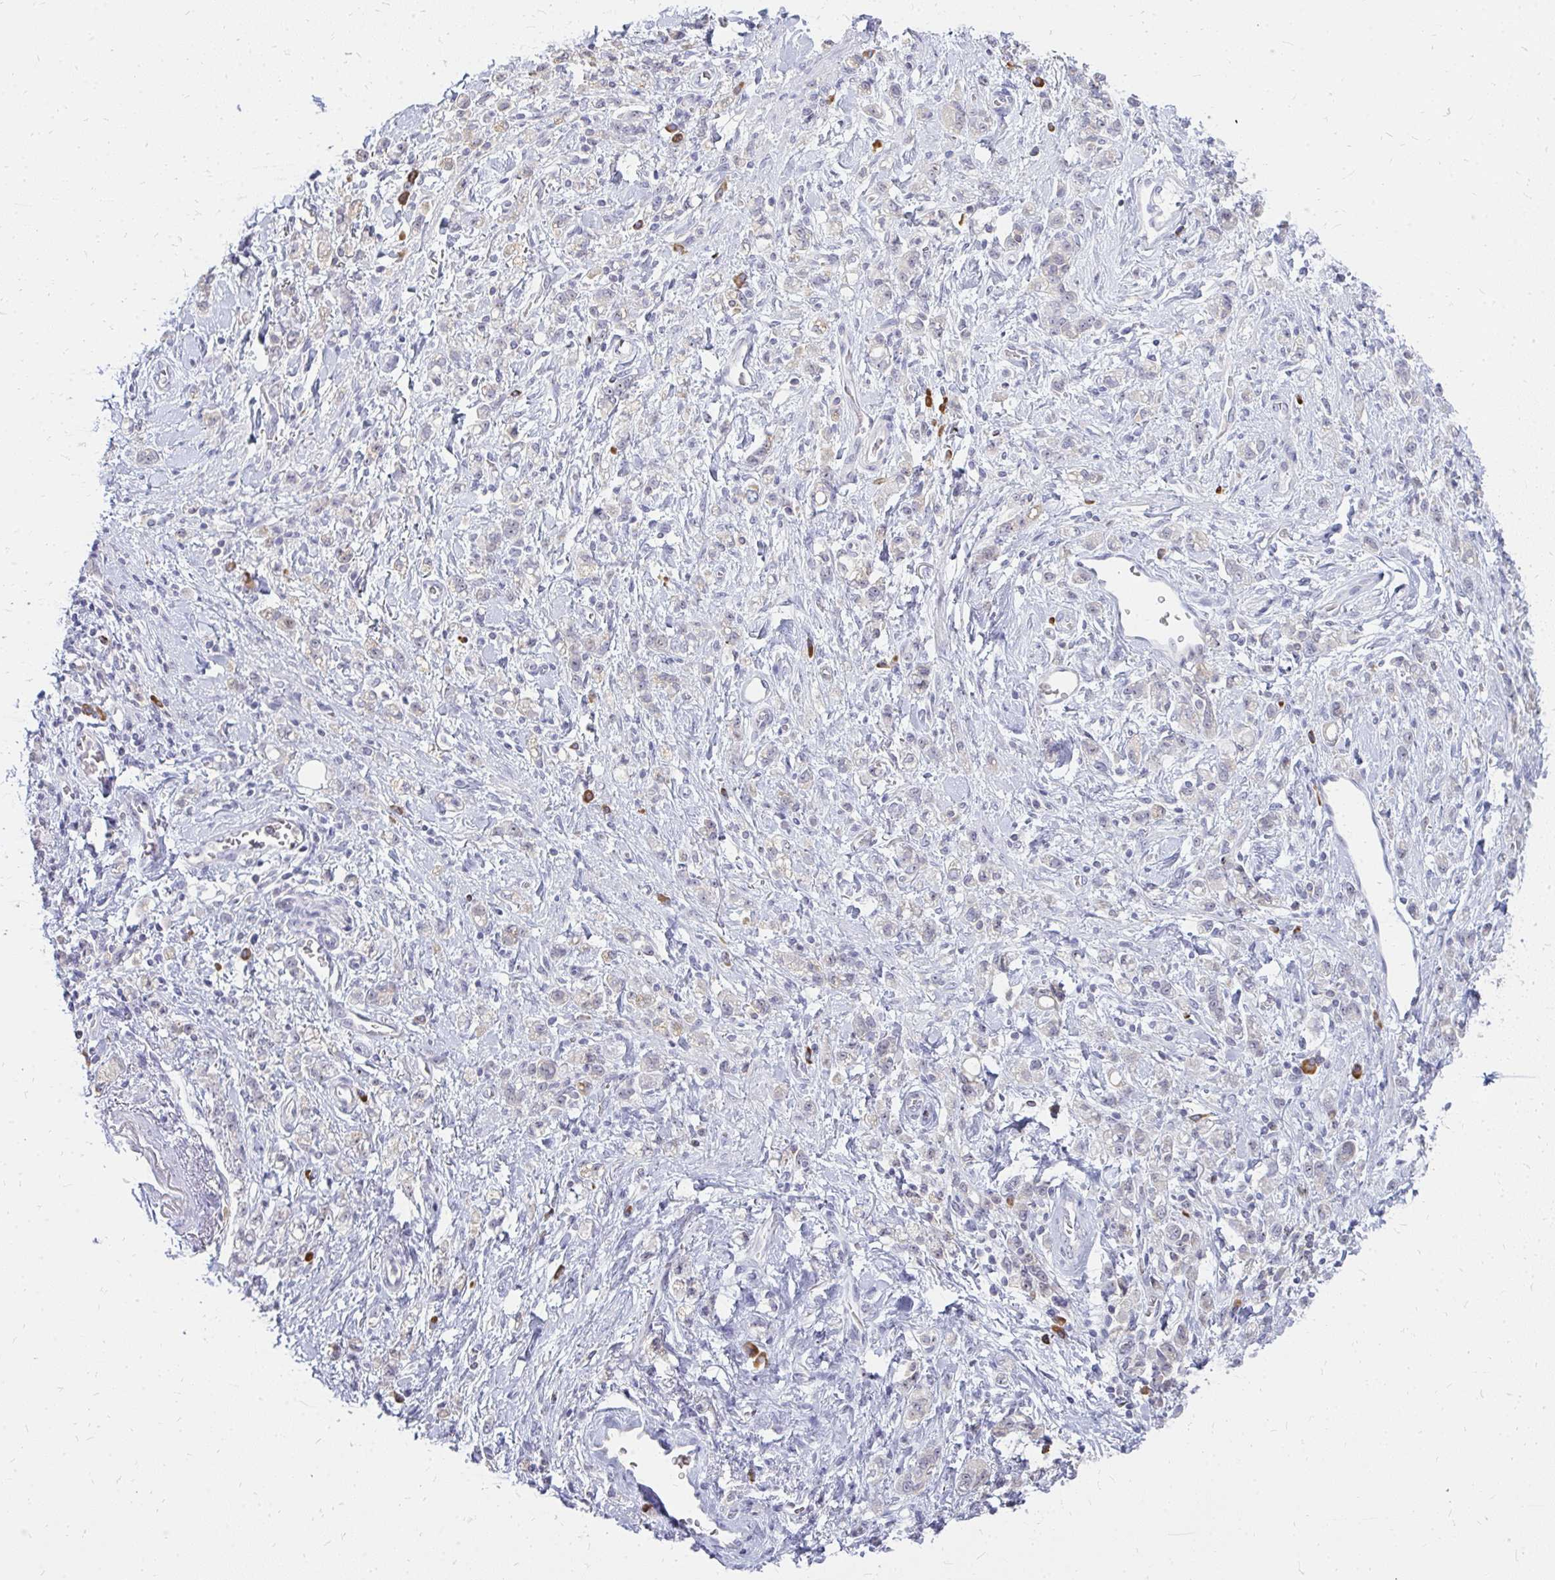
{"staining": {"intensity": "weak", "quantity": "<25%", "location": "cytoplasmic/membranous"}, "tissue": "stomach cancer", "cell_type": "Tumor cells", "image_type": "cancer", "snomed": [{"axis": "morphology", "description": "Adenocarcinoma, NOS"}, {"axis": "topography", "description": "Stomach"}], "caption": "Immunohistochemical staining of human adenocarcinoma (stomach) exhibits no significant expression in tumor cells. The staining was performed using DAB to visualize the protein expression in brown, while the nuclei were stained in blue with hematoxylin (Magnification: 20x).", "gene": "FAM9A", "patient": {"sex": "male", "age": 77}}